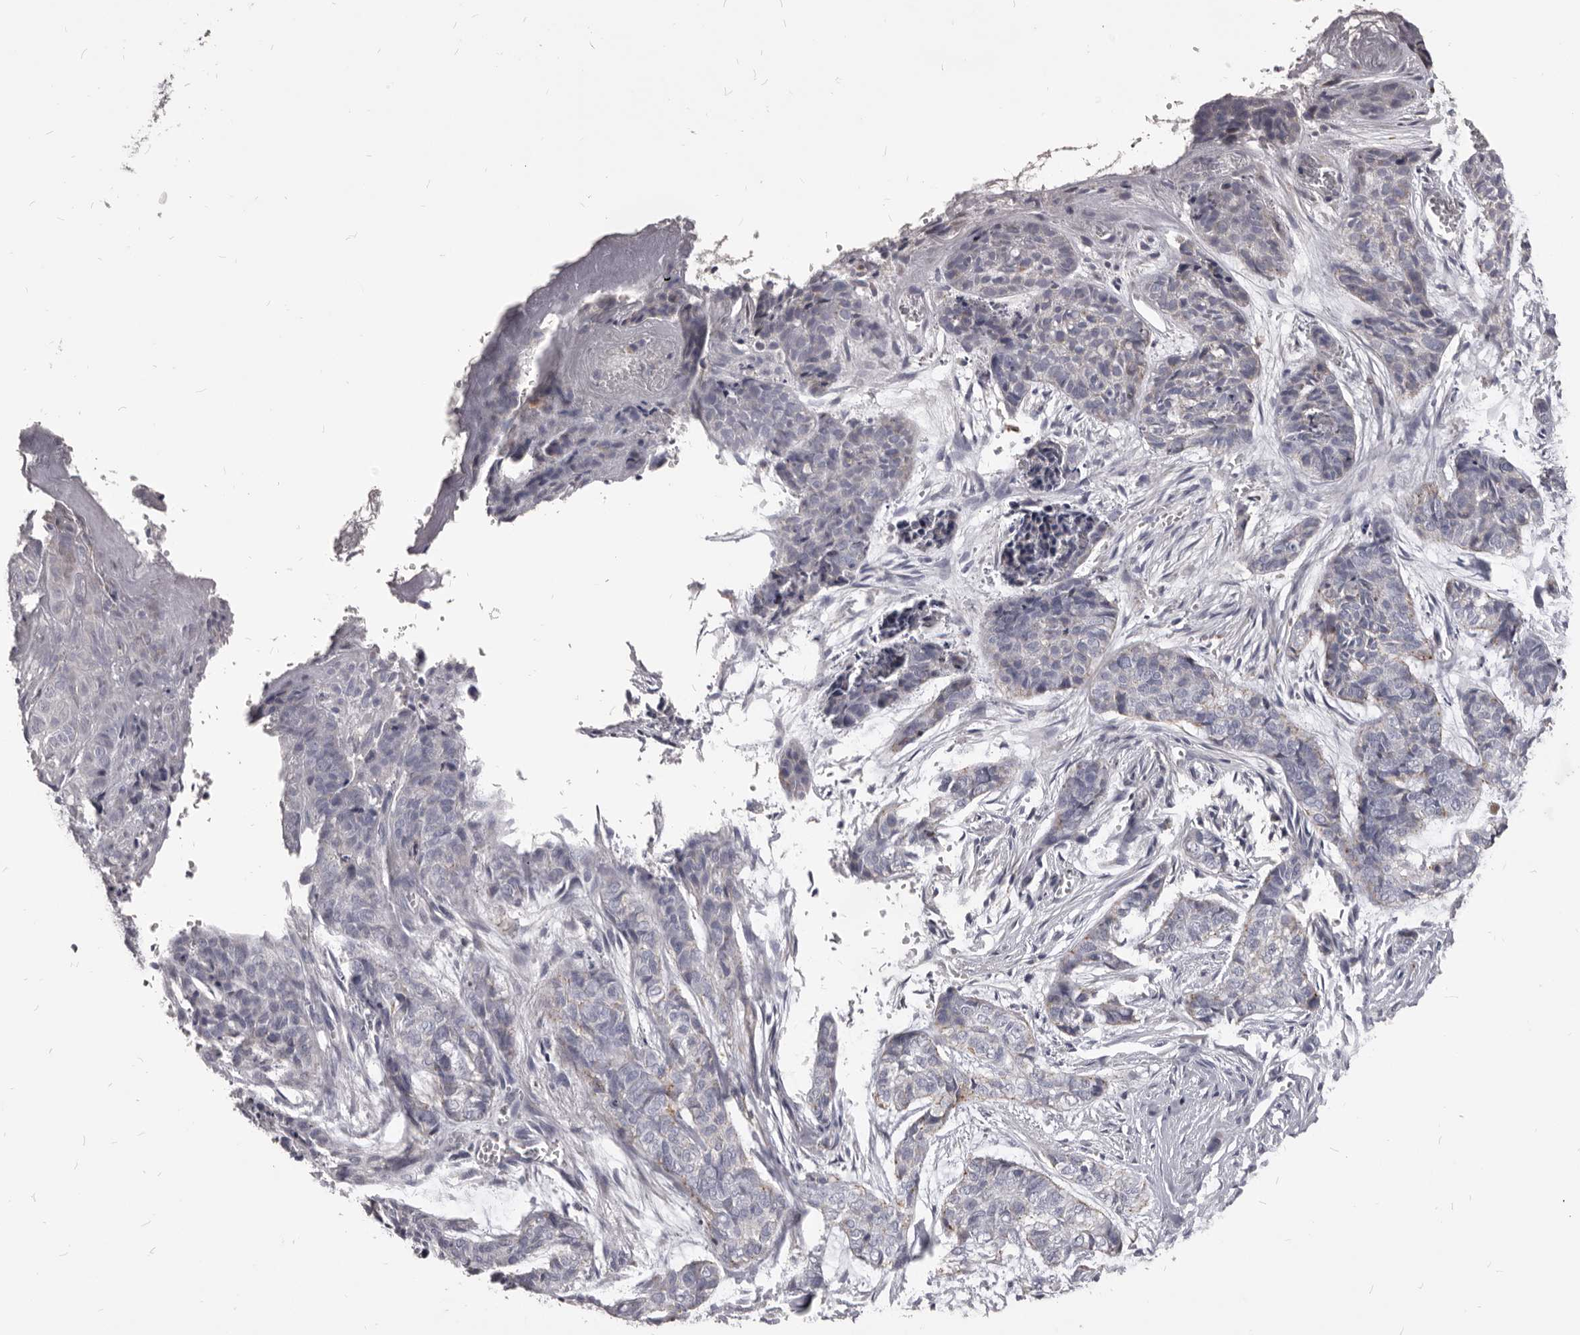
{"staining": {"intensity": "negative", "quantity": "none", "location": "none"}, "tissue": "skin cancer", "cell_type": "Tumor cells", "image_type": "cancer", "snomed": [{"axis": "morphology", "description": "Basal cell carcinoma"}, {"axis": "topography", "description": "Skin"}], "caption": "Immunohistochemical staining of skin basal cell carcinoma reveals no significant expression in tumor cells.", "gene": "PI4K2A", "patient": {"sex": "female", "age": 64}}